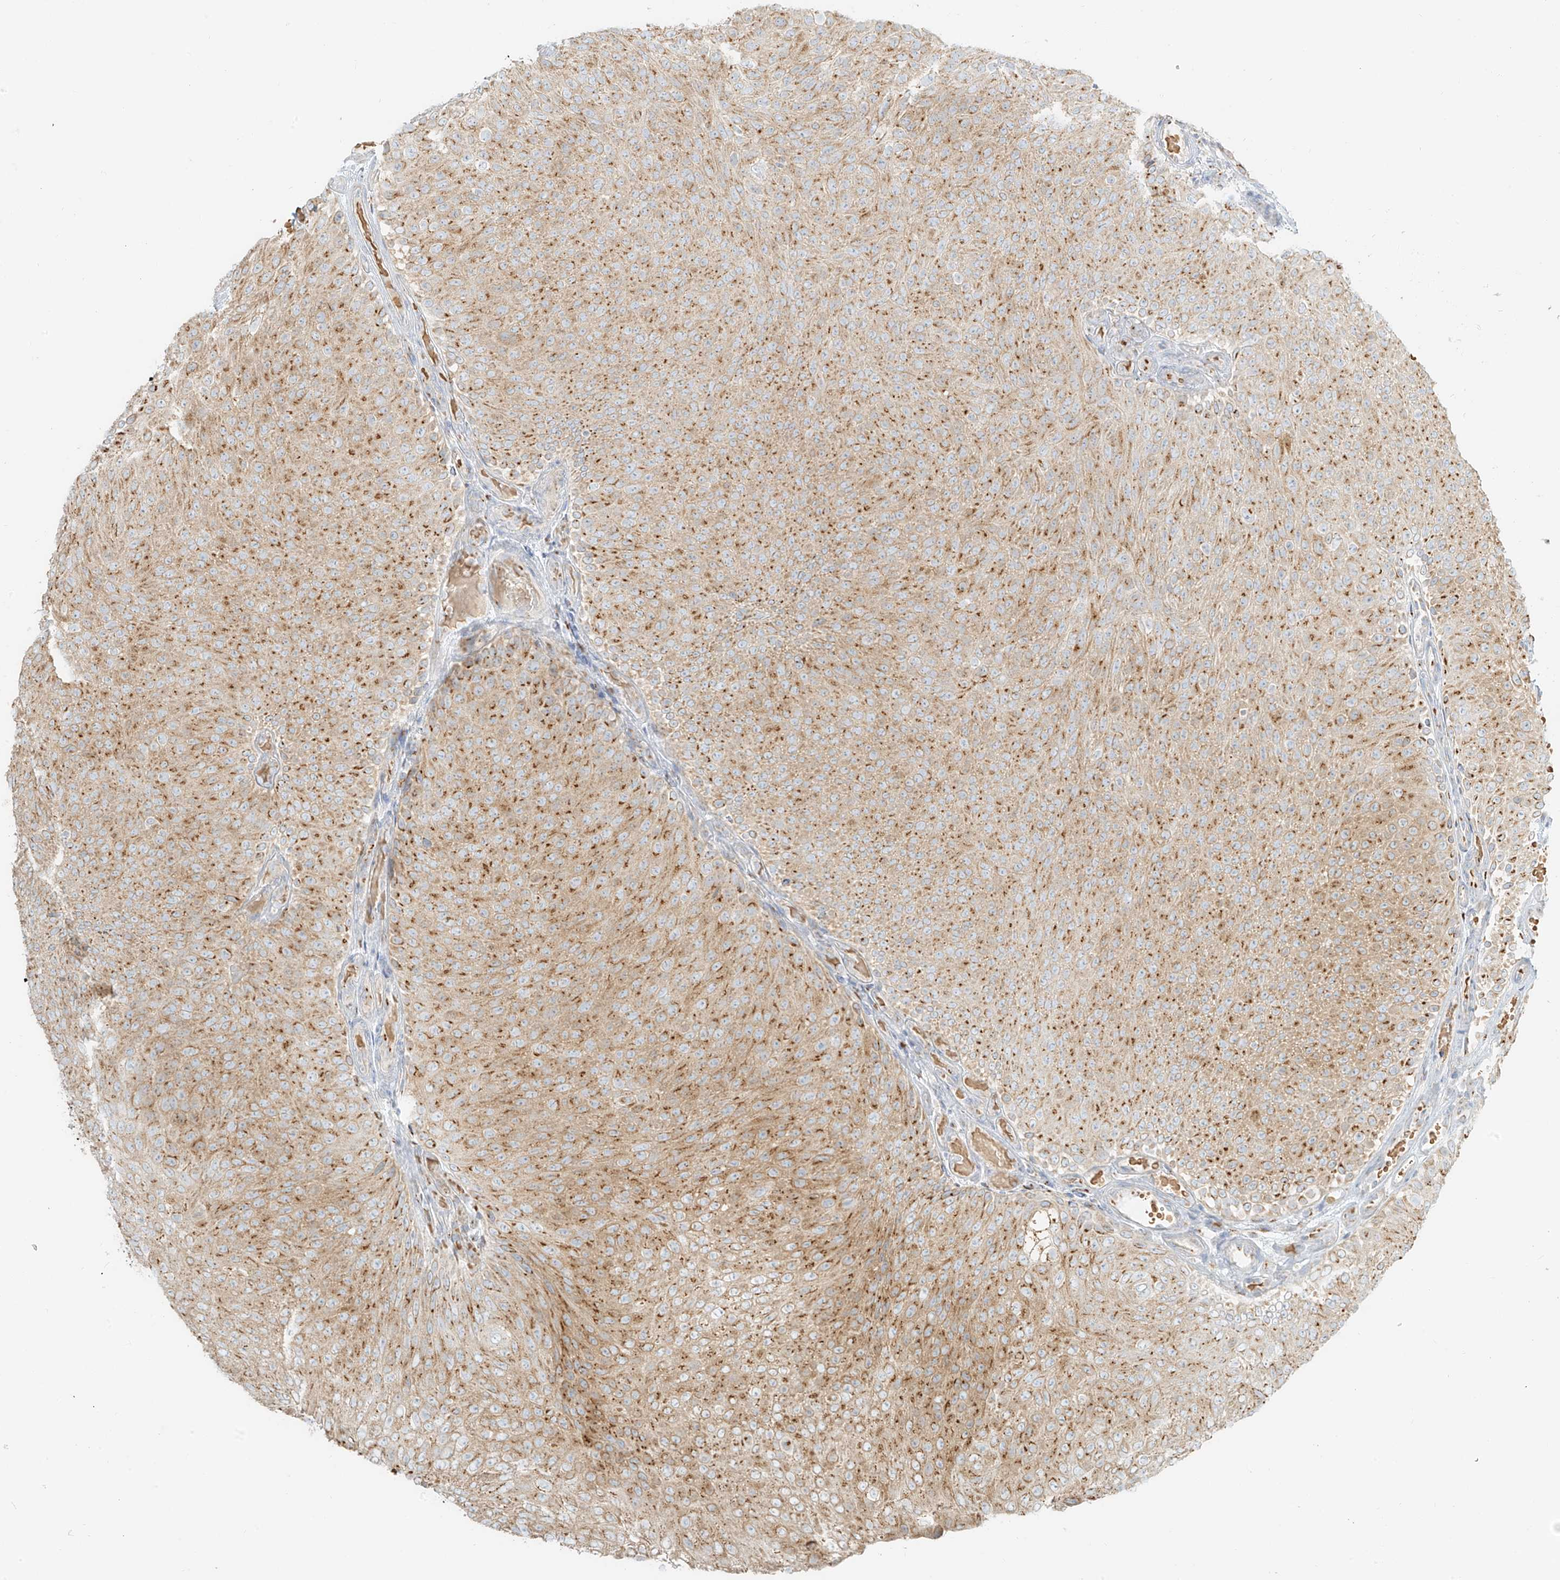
{"staining": {"intensity": "moderate", "quantity": ">75%", "location": "cytoplasmic/membranous"}, "tissue": "urothelial cancer", "cell_type": "Tumor cells", "image_type": "cancer", "snomed": [{"axis": "morphology", "description": "Urothelial carcinoma, Low grade"}, {"axis": "topography", "description": "Urinary bladder"}], "caption": "This is an image of IHC staining of low-grade urothelial carcinoma, which shows moderate expression in the cytoplasmic/membranous of tumor cells.", "gene": "TMEM87B", "patient": {"sex": "male", "age": 78}}